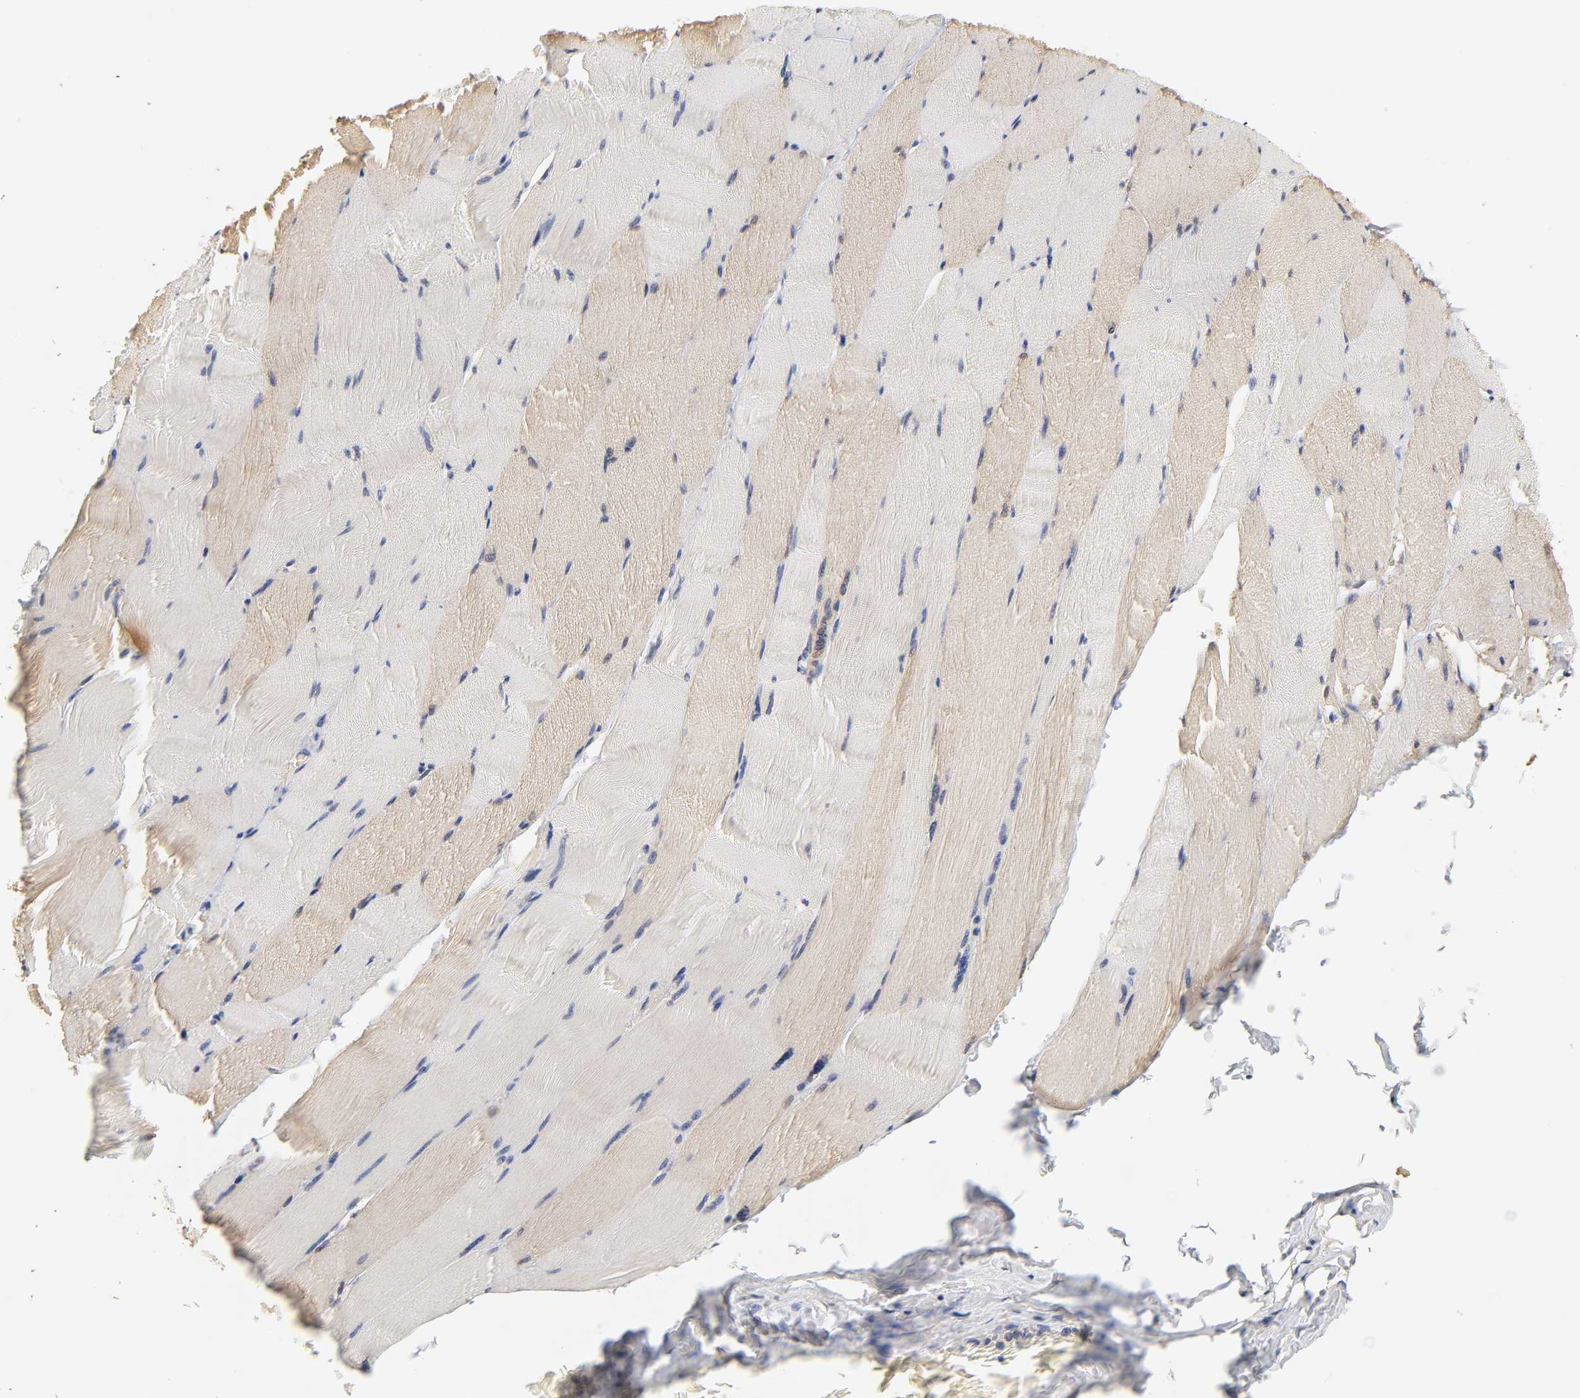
{"staining": {"intensity": "weak", "quantity": "25%-75%", "location": "cytoplasmic/membranous"}, "tissue": "skeletal muscle", "cell_type": "Myocytes", "image_type": "normal", "snomed": [{"axis": "morphology", "description": "Normal tissue, NOS"}, {"axis": "topography", "description": "Skeletal muscle"}], "caption": "Skeletal muscle stained with DAB (3,3'-diaminobenzidine) immunohistochemistry (IHC) shows low levels of weak cytoplasmic/membranous staining in about 25%-75% of myocytes. The protein is shown in brown color, while the nuclei are stained blue.", "gene": "CXADR", "patient": {"sex": "male", "age": 62}}